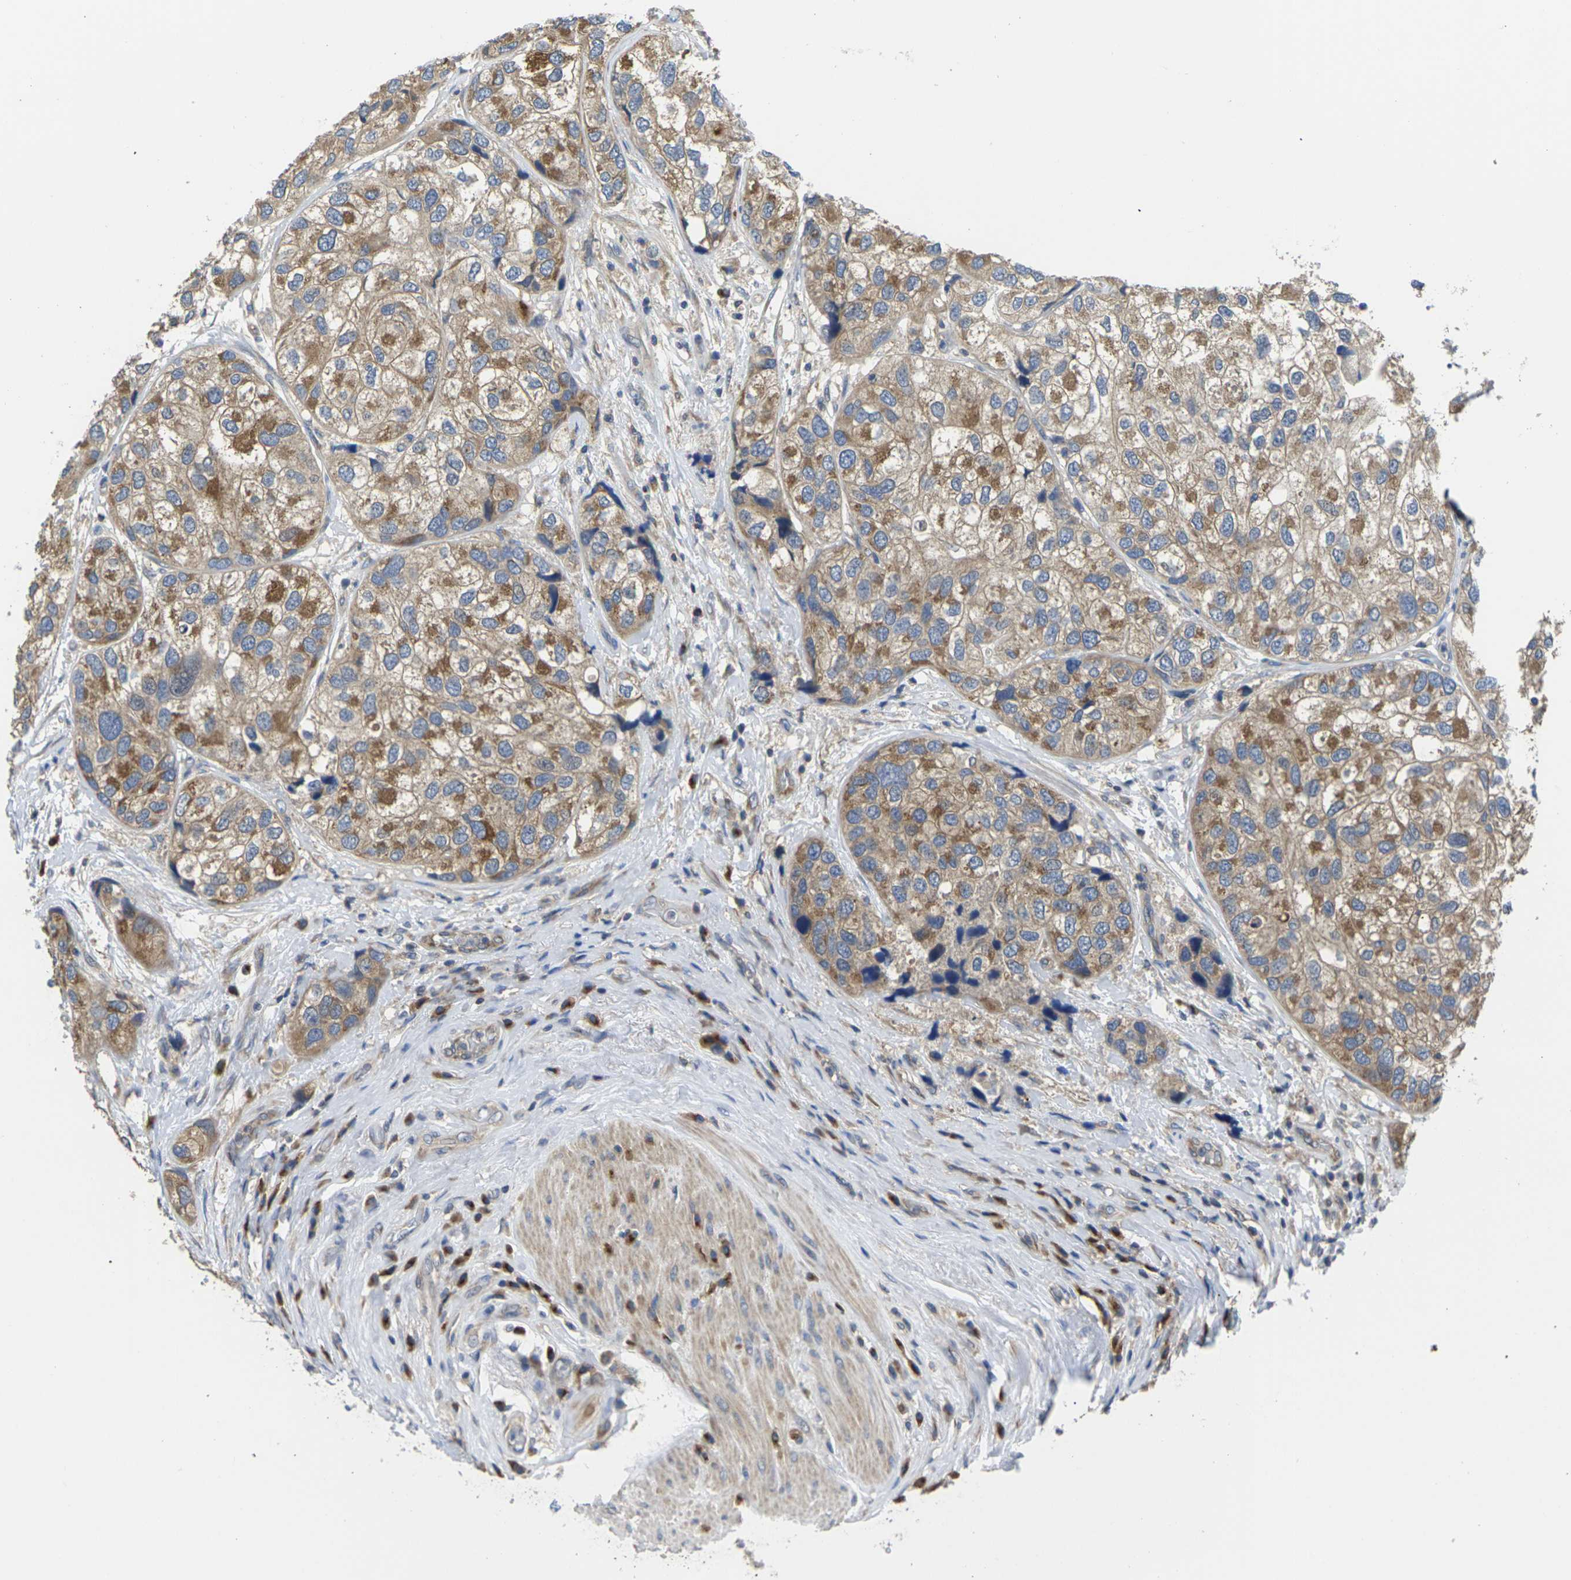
{"staining": {"intensity": "moderate", "quantity": ">75%", "location": "cytoplasmic/membranous"}, "tissue": "urothelial cancer", "cell_type": "Tumor cells", "image_type": "cancer", "snomed": [{"axis": "morphology", "description": "Urothelial carcinoma, High grade"}, {"axis": "topography", "description": "Urinary bladder"}], "caption": "Immunohistochemical staining of human urothelial cancer shows medium levels of moderate cytoplasmic/membranous positivity in about >75% of tumor cells.", "gene": "TMCC2", "patient": {"sex": "female", "age": 64}}